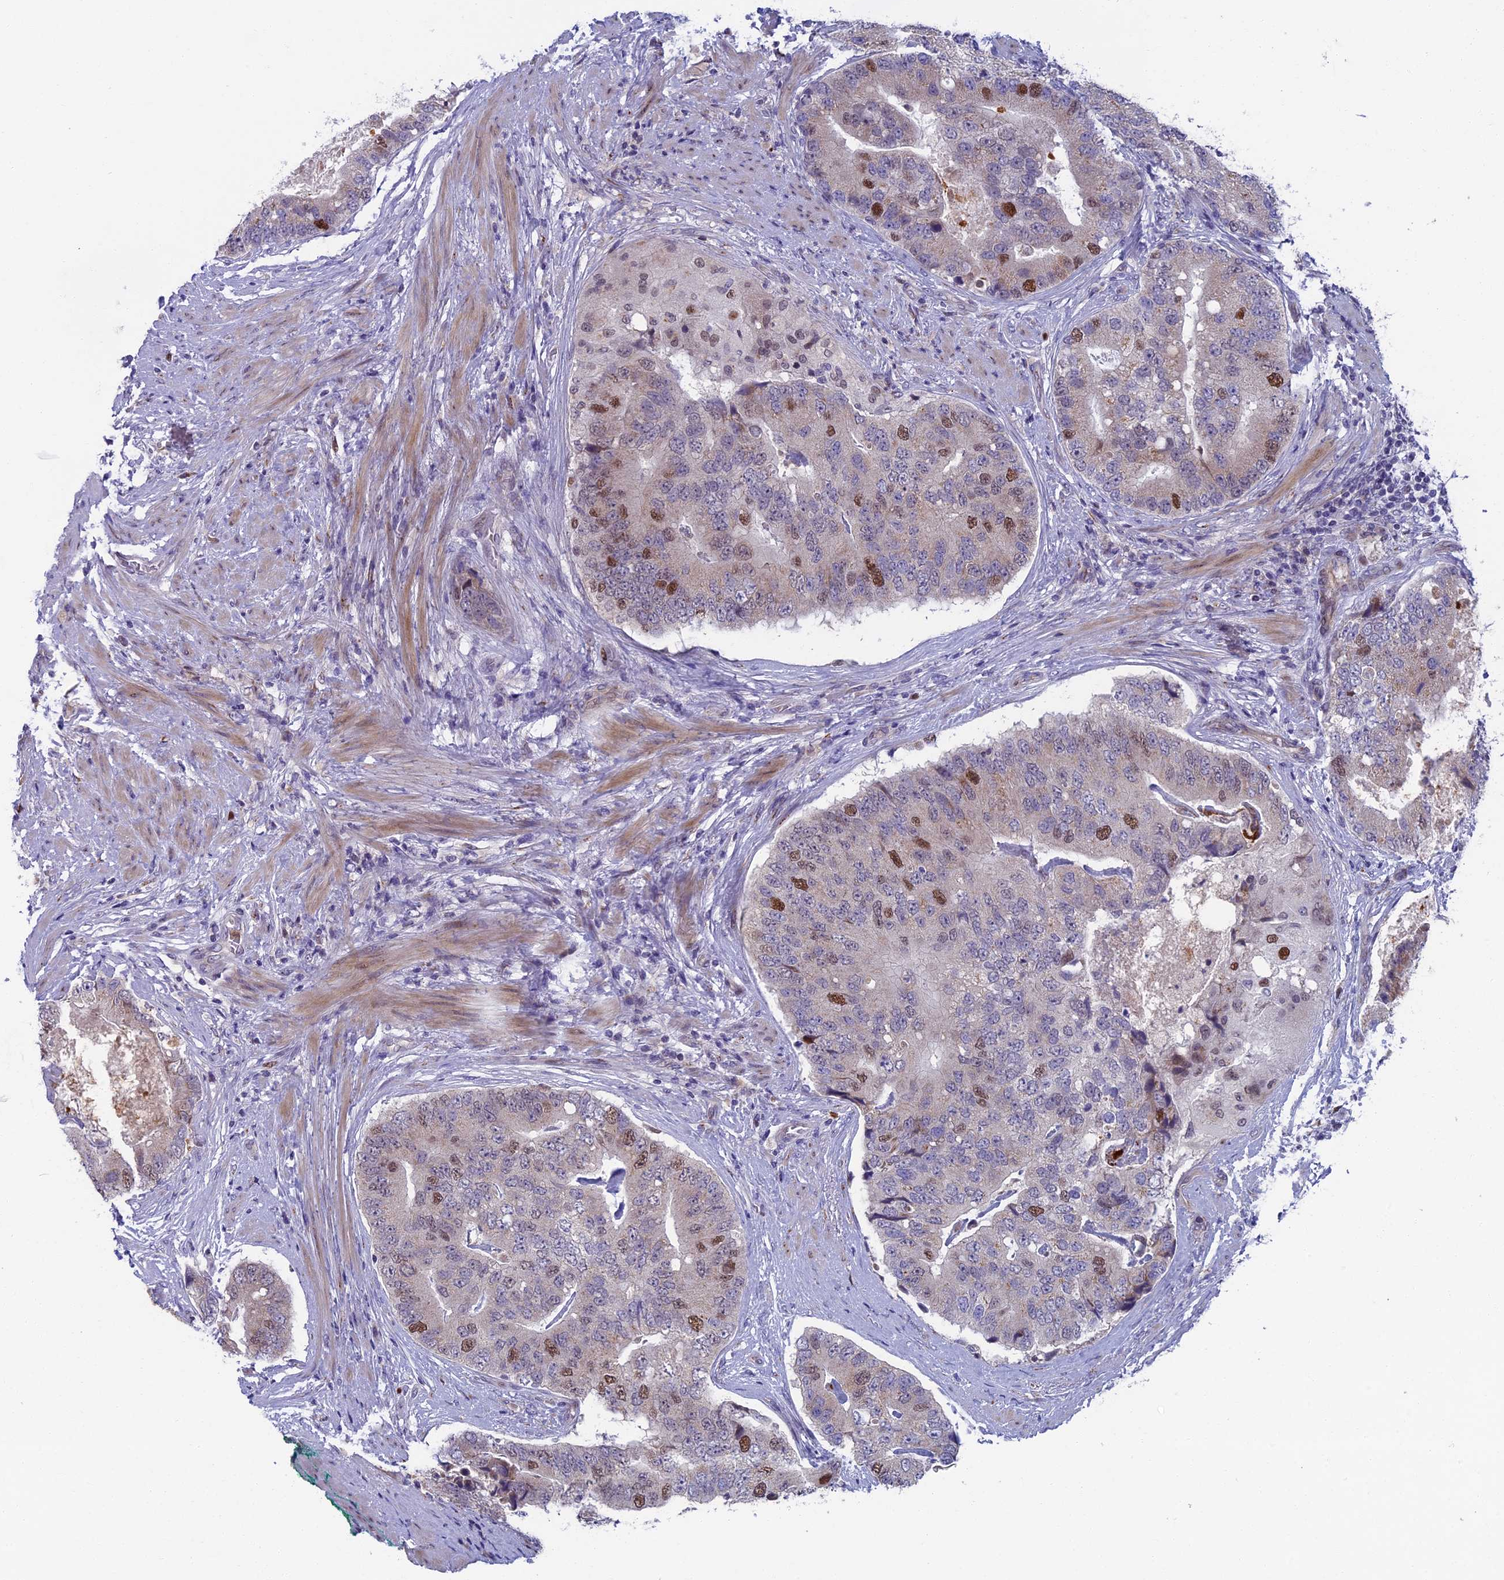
{"staining": {"intensity": "moderate", "quantity": "<25%", "location": "nuclear"}, "tissue": "prostate cancer", "cell_type": "Tumor cells", "image_type": "cancer", "snomed": [{"axis": "morphology", "description": "Adenocarcinoma, High grade"}, {"axis": "topography", "description": "Prostate"}], "caption": "The photomicrograph demonstrates staining of adenocarcinoma (high-grade) (prostate), revealing moderate nuclear protein expression (brown color) within tumor cells.", "gene": "LIG1", "patient": {"sex": "male", "age": 70}}